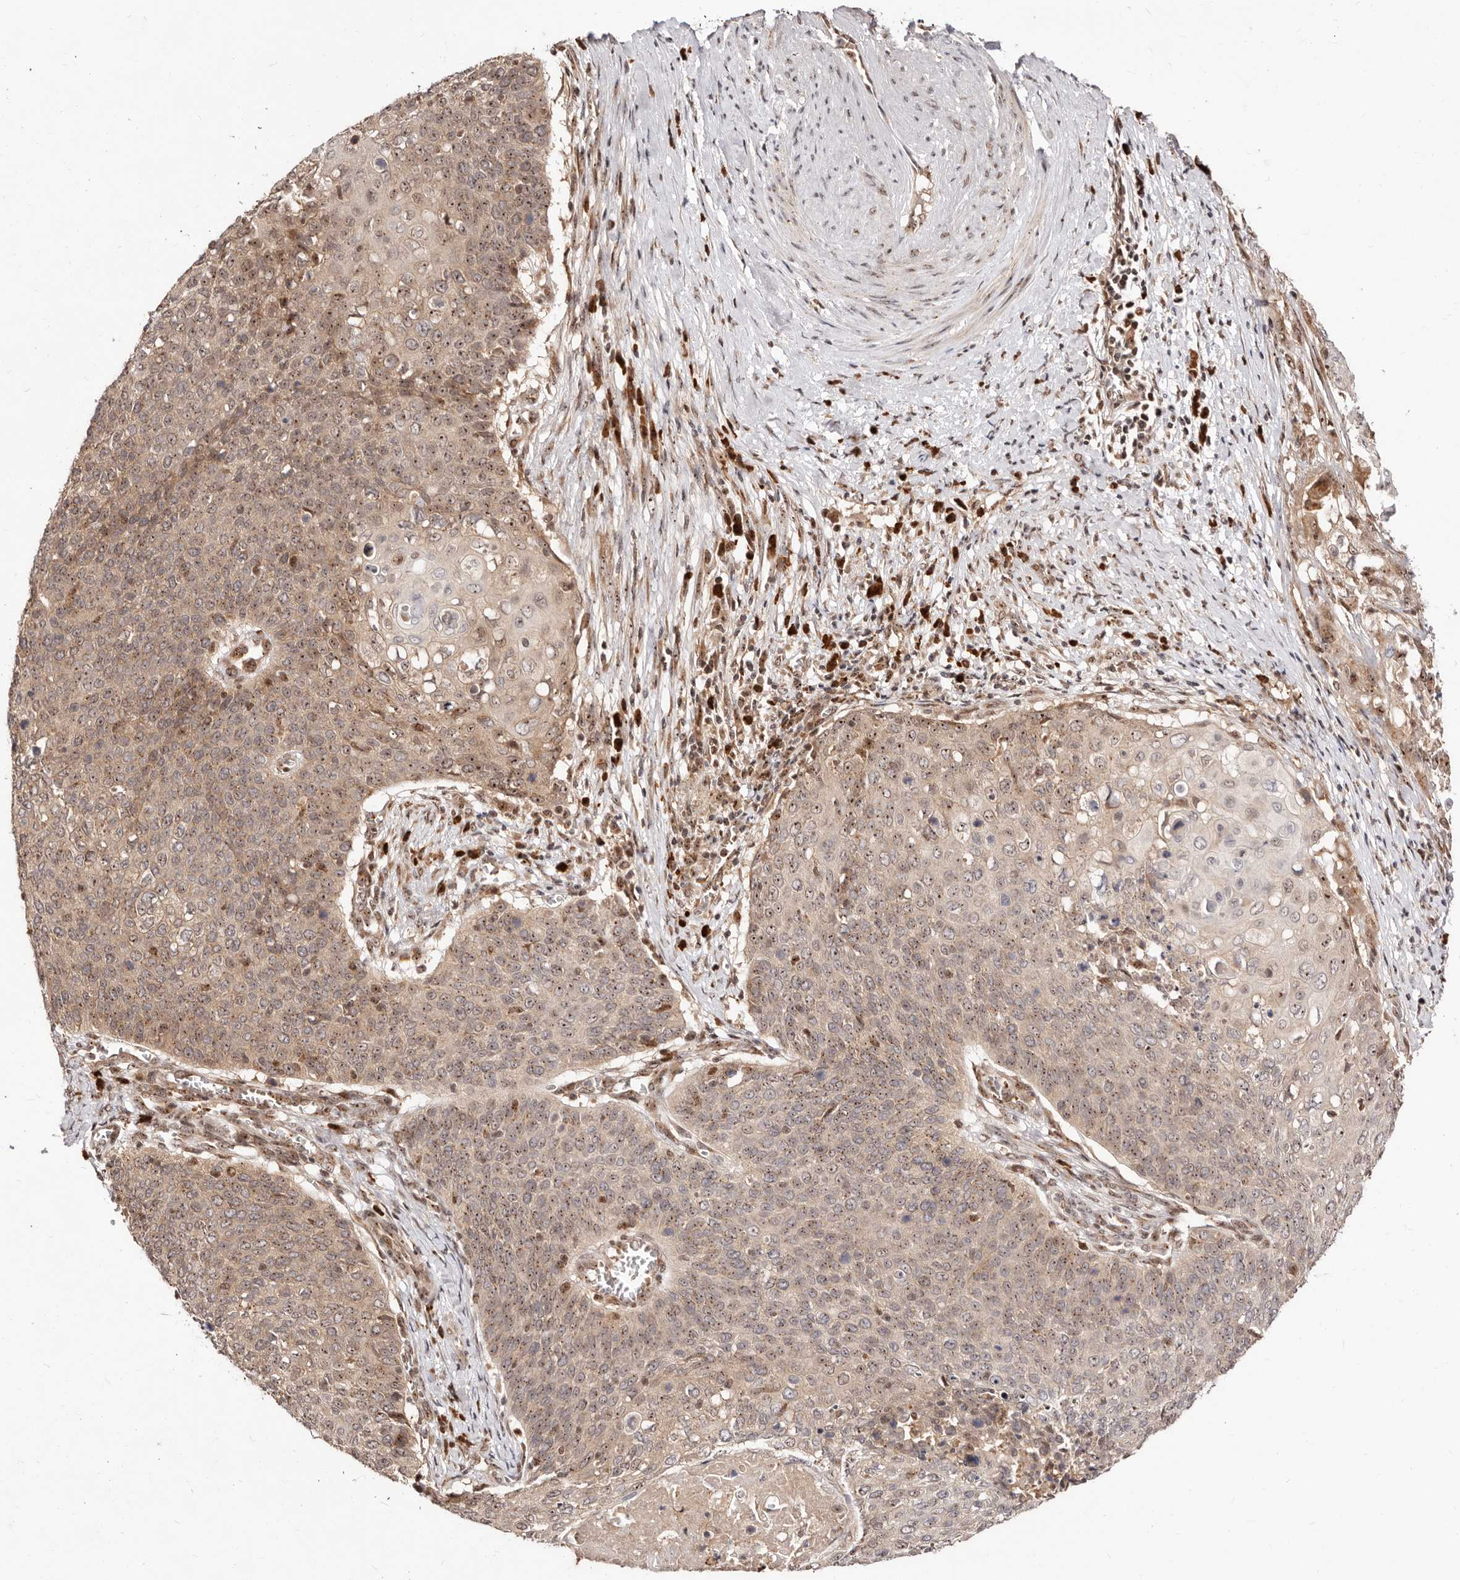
{"staining": {"intensity": "moderate", "quantity": ">75%", "location": "cytoplasmic/membranous,nuclear"}, "tissue": "cervical cancer", "cell_type": "Tumor cells", "image_type": "cancer", "snomed": [{"axis": "morphology", "description": "Squamous cell carcinoma, NOS"}, {"axis": "topography", "description": "Cervix"}], "caption": "A histopathology image showing moderate cytoplasmic/membranous and nuclear expression in approximately >75% of tumor cells in squamous cell carcinoma (cervical), as visualized by brown immunohistochemical staining.", "gene": "APOL6", "patient": {"sex": "female", "age": 39}}